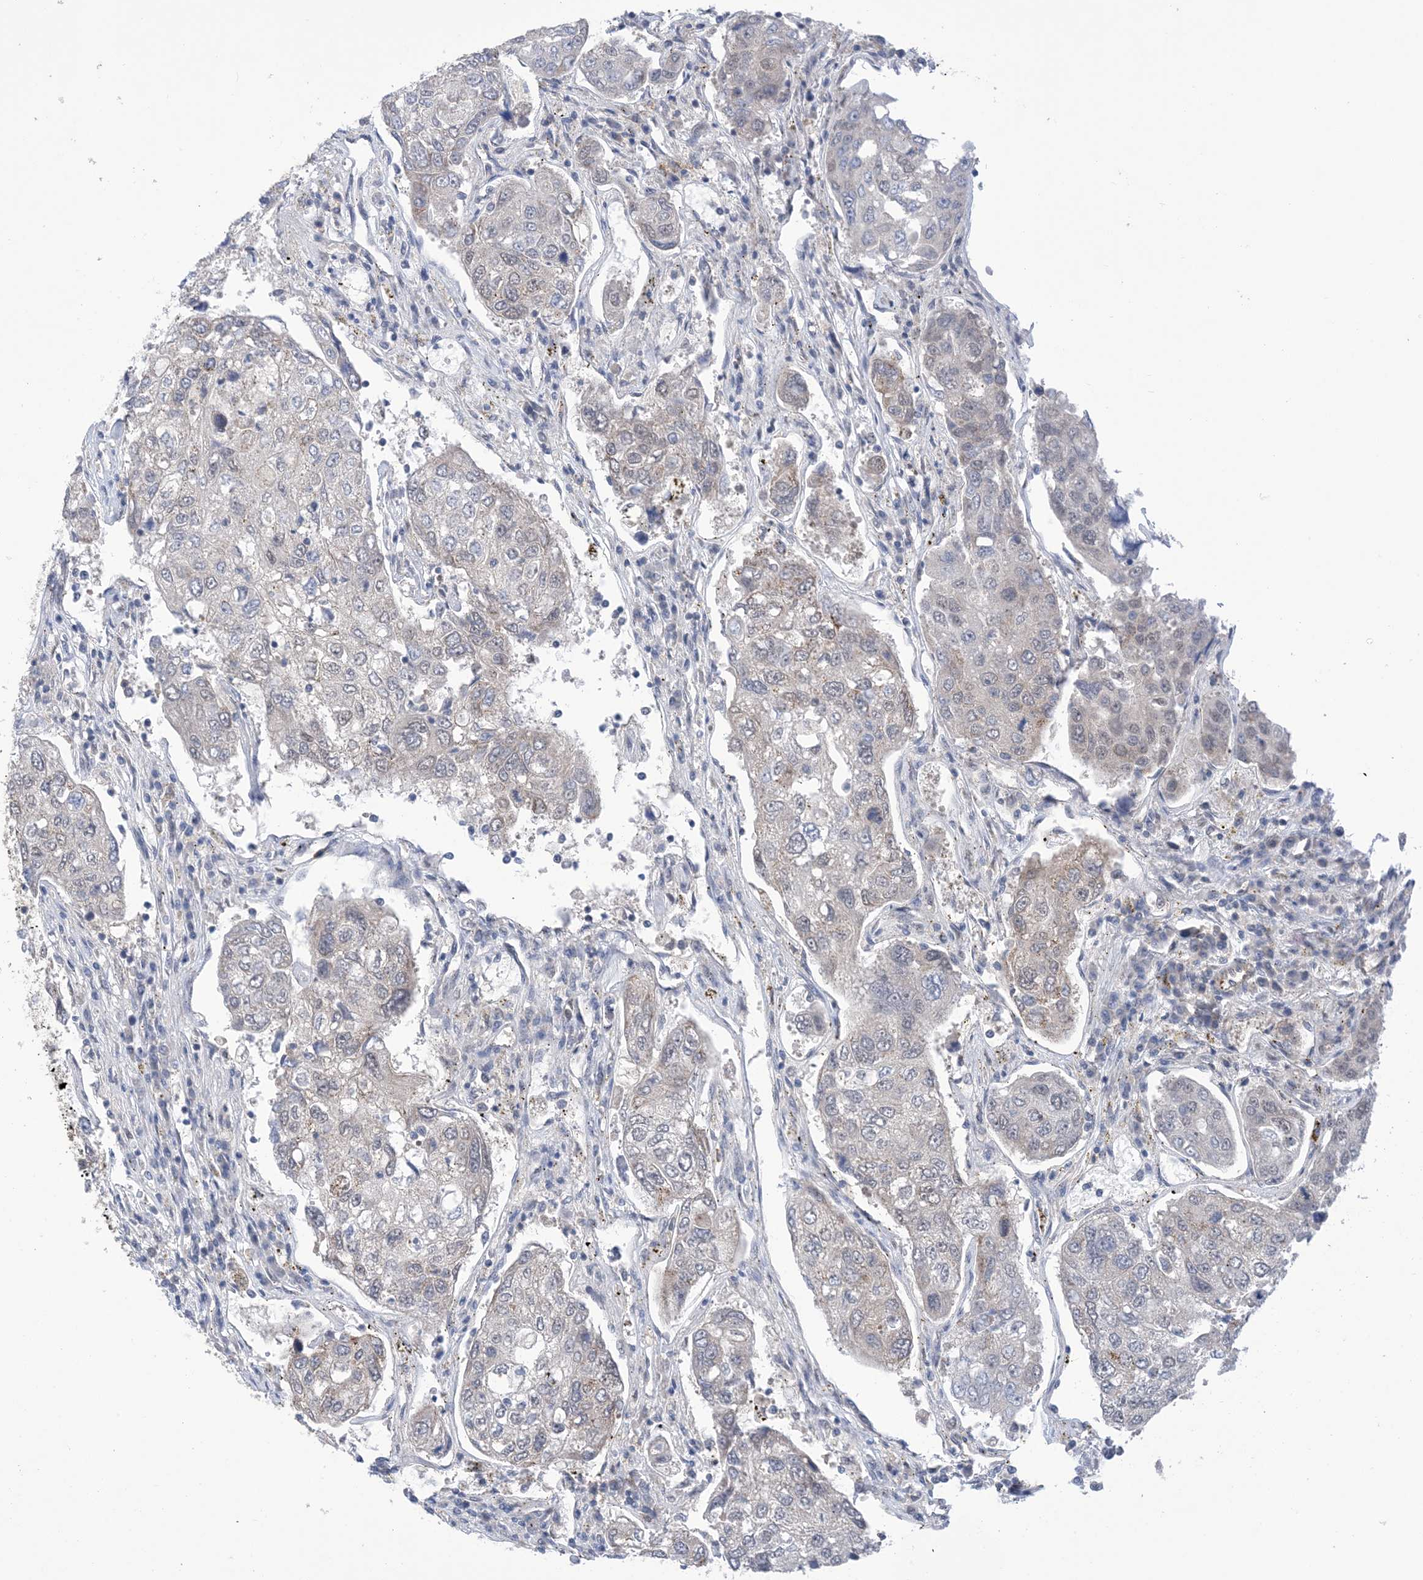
{"staining": {"intensity": "negative", "quantity": "none", "location": "none"}, "tissue": "urothelial cancer", "cell_type": "Tumor cells", "image_type": "cancer", "snomed": [{"axis": "morphology", "description": "Urothelial carcinoma, High grade"}, {"axis": "topography", "description": "Lymph node"}, {"axis": "topography", "description": "Urinary bladder"}], "caption": "Urothelial carcinoma (high-grade) stained for a protein using immunohistochemistry reveals no positivity tumor cells.", "gene": "EHBP1", "patient": {"sex": "male", "age": 51}}